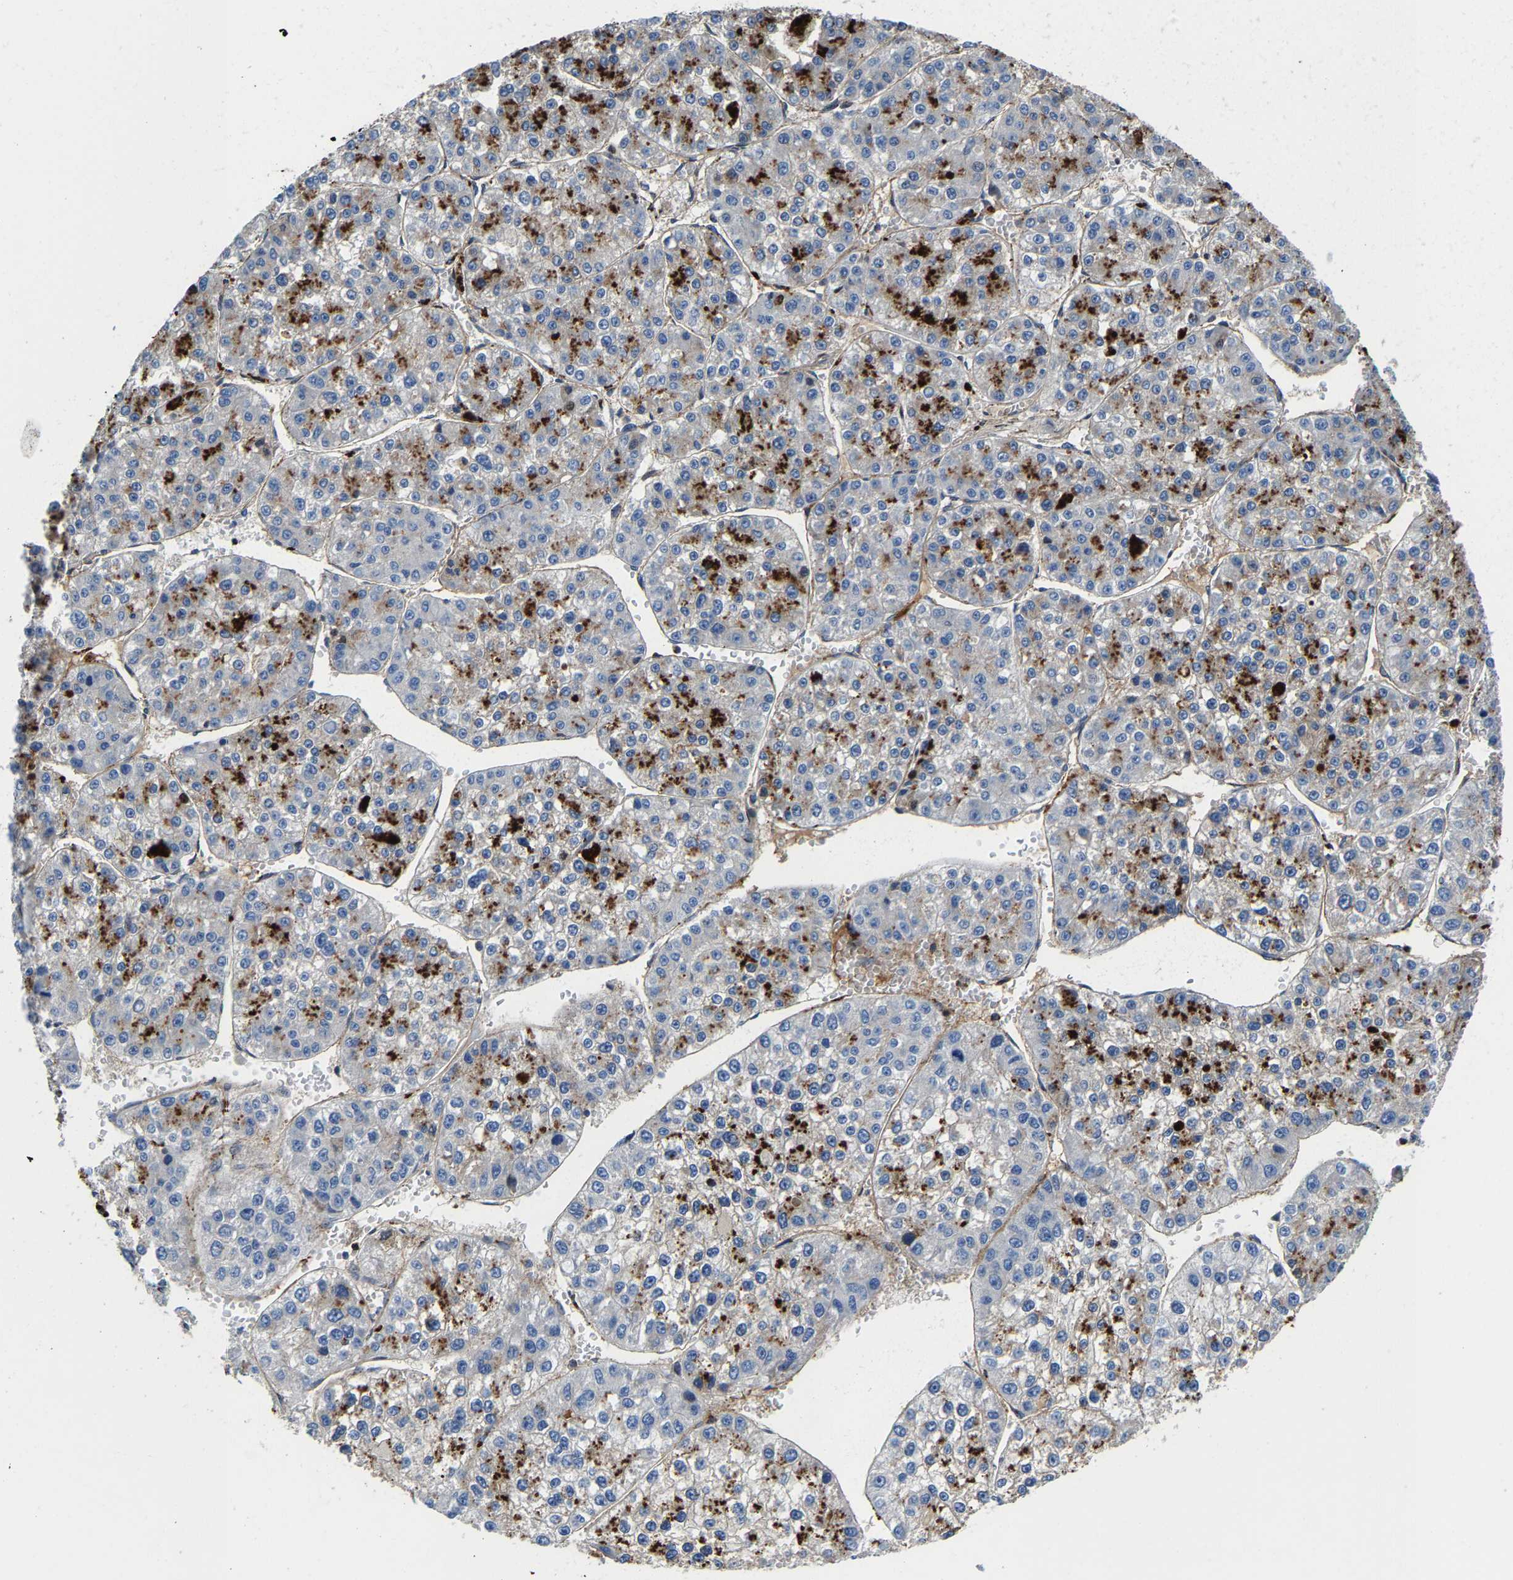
{"staining": {"intensity": "strong", "quantity": "<25%", "location": "cytoplasmic/membranous"}, "tissue": "liver cancer", "cell_type": "Tumor cells", "image_type": "cancer", "snomed": [{"axis": "morphology", "description": "Carcinoma, Hepatocellular, NOS"}, {"axis": "topography", "description": "Liver"}], "caption": "The micrograph exhibits a brown stain indicating the presence of a protein in the cytoplasmic/membranous of tumor cells in liver hepatocellular carcinoma.", "gene": "DPP7", "patient": {"sex": "female", "age": 73}}